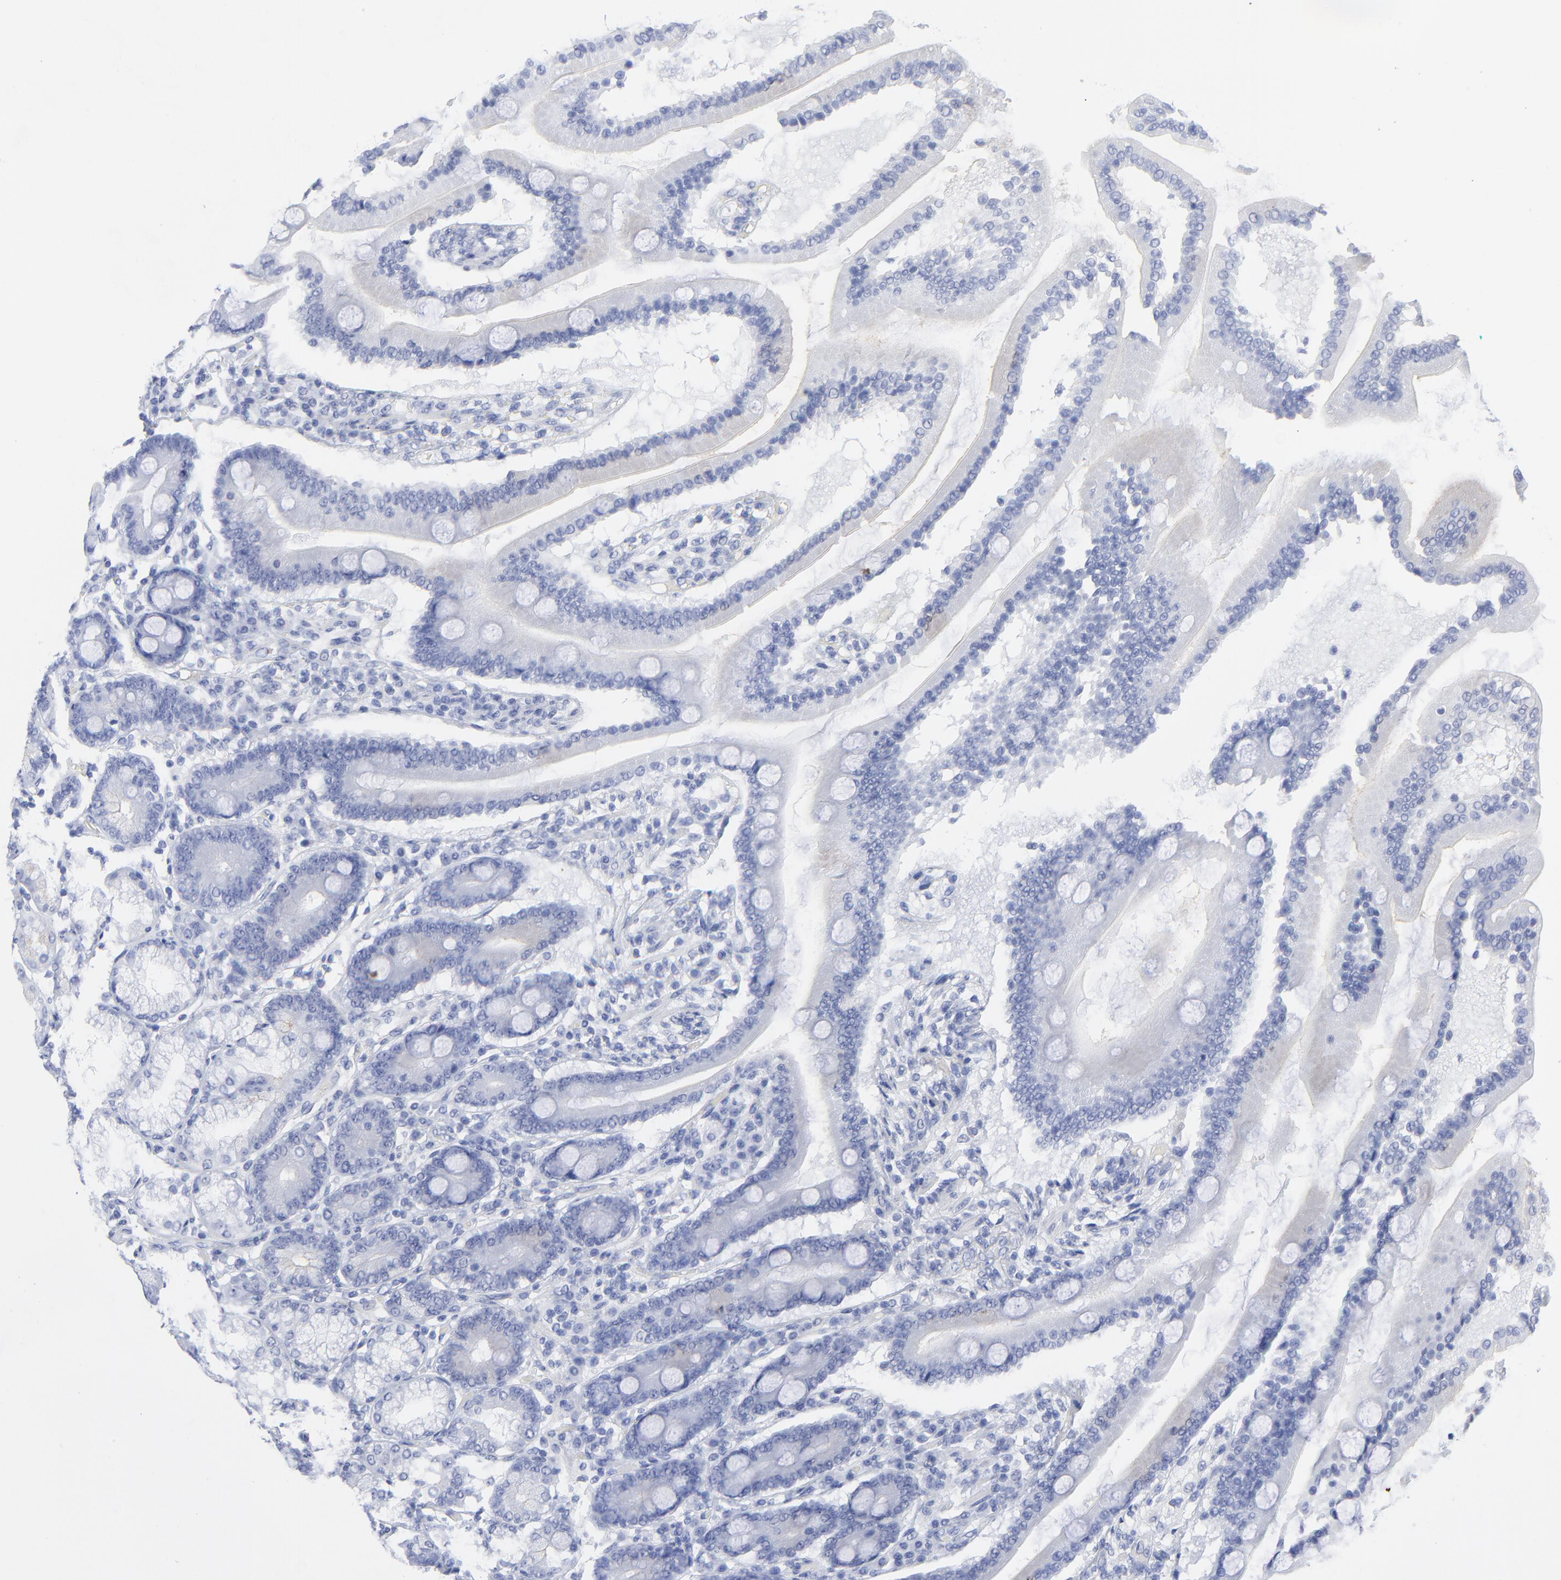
{"staining": {"intensity": "negative", "quantity": "none", "location": "none"}, "tissue": "duodenum", "cell_type": "Glandular cells", "image_type": "normal", "snomed": [{"axis": "morphology", "description": "Normal tissue, NOS"}, {"axis": "topography", "description": "Duodenum"}], "caption": "This is an immunohistochemistry (IHC) micrograph of unremarkable human duodenum. There is no staining in glandular cells.", "gene": "CNTN3", "patient": {"sex": "female", "age": 64}}